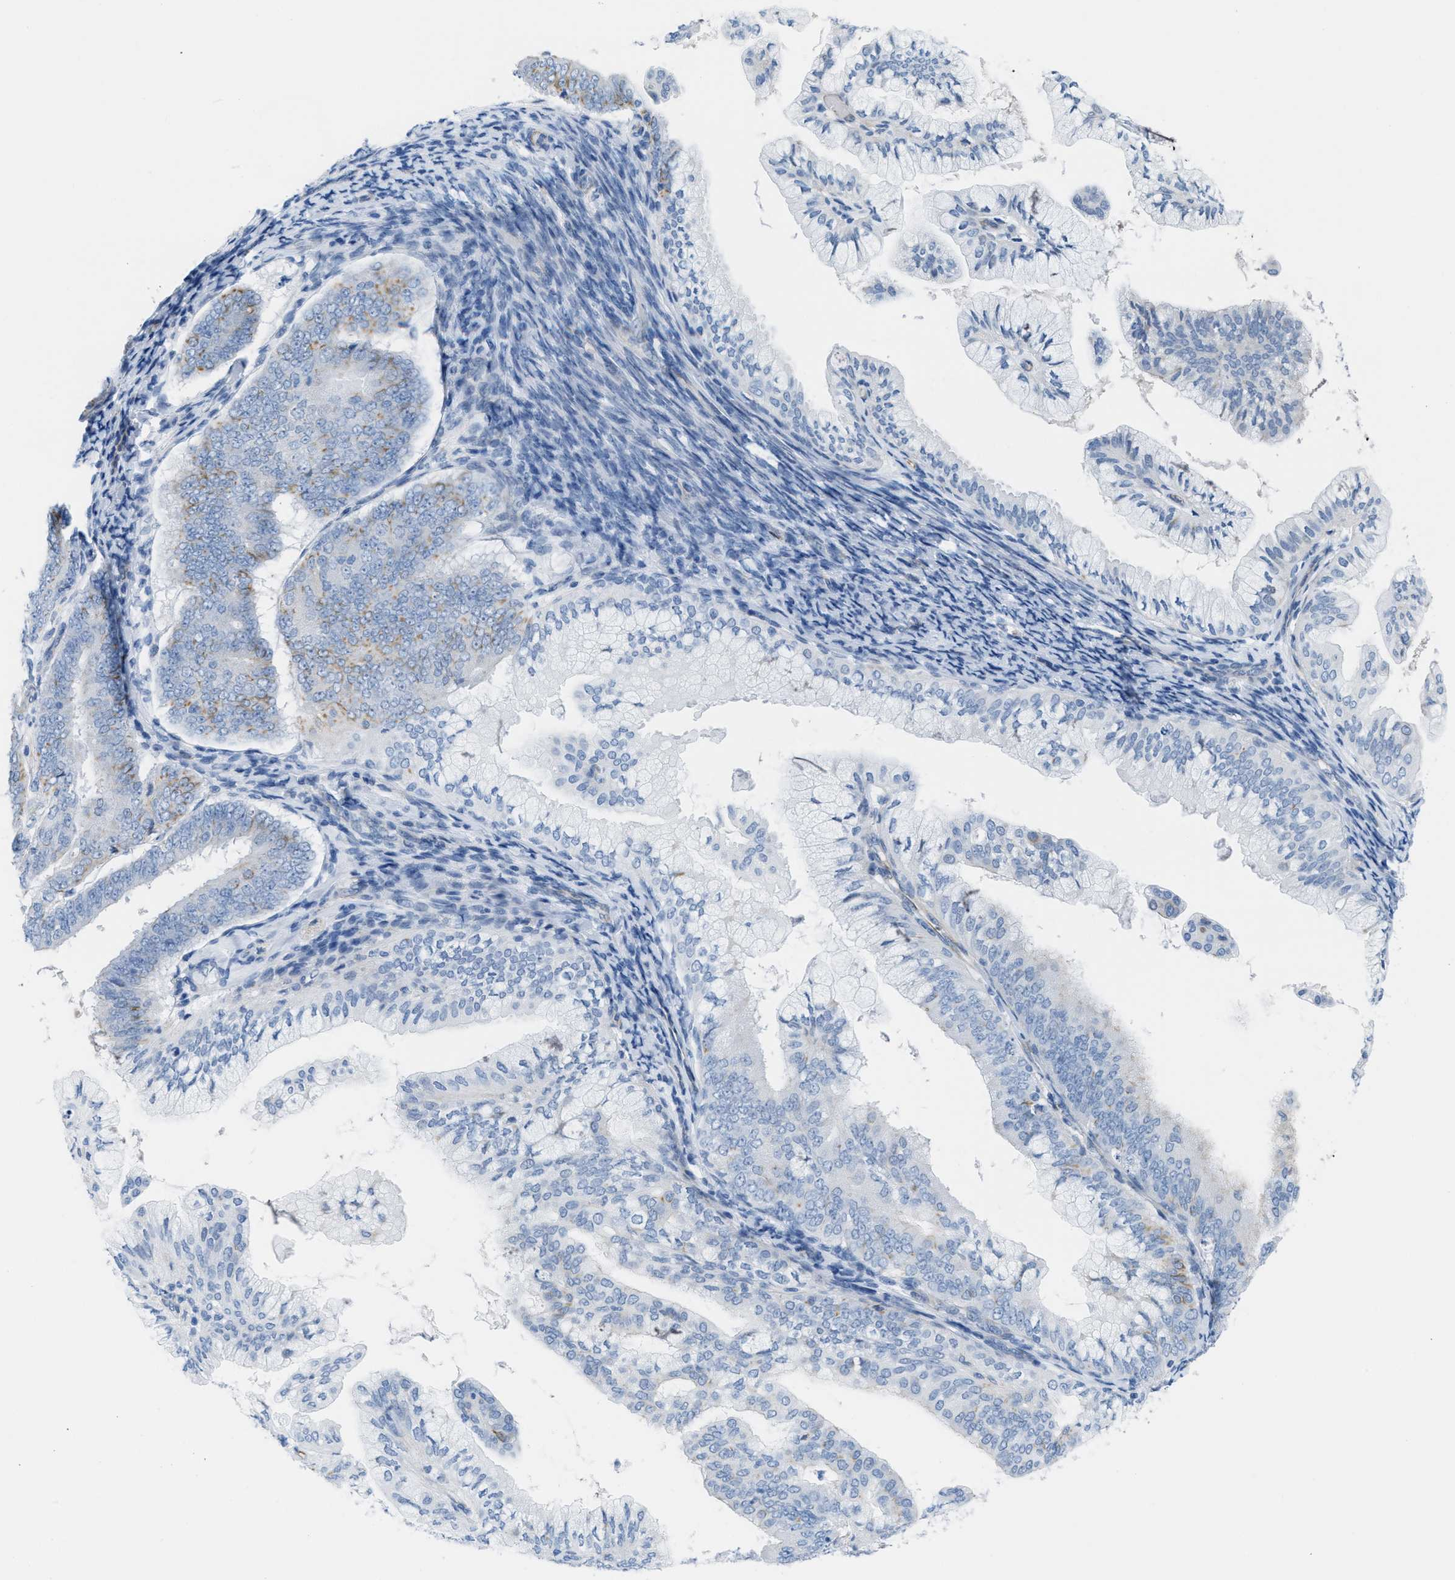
{"staining": {"intensity": "moderate", "quantity": "<25%", "location": "cytoplasmic/membranous"}, "tissue": "endometrial cancer", "cell_type": "Tumor cells", "image_type": "cancer", "snomed": [{"axis": "morphology", "description": "Adenocarcinoma, NOS"}, {"axis": "topography", "description": "Endometrium"}], "caption": "Endometrial adenocarcinoma stained for a protein (brown) demonstrates moderate cytoplasmic/membranous positive positivity in approximately <25% of tumor cells.", "gene": "SLC12A1", "patient": {"sex": "female", "age": 63}}